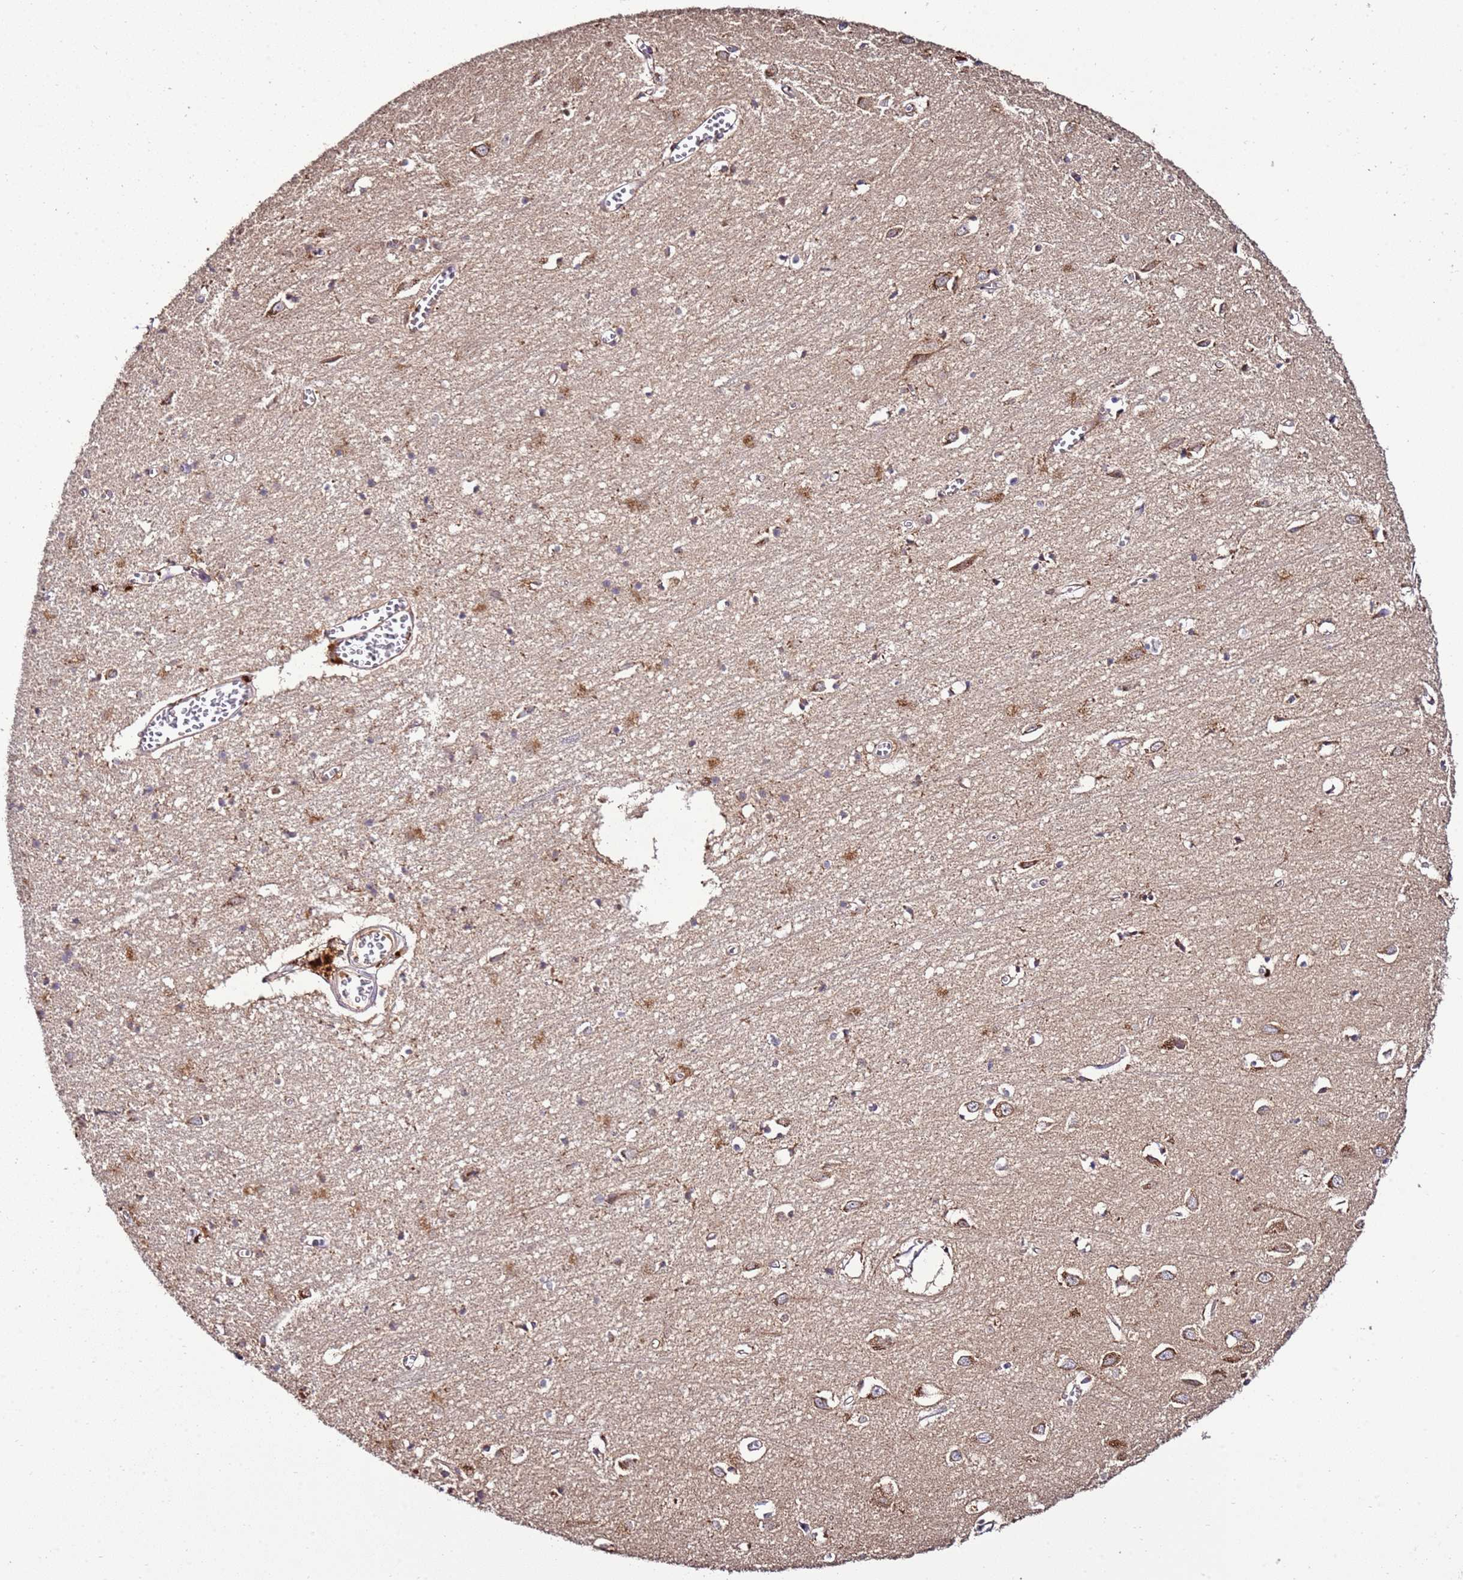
{"staining": {"intensity": "moderate", "quantity": ">75%", "location": "cytoplasmic/membranous"}, "tissue": "cerebral cortex", "cell_type": "Endothelial cells", "image_type": "normal", "snomed": [{"axis": "morphology", "description": "Normal tissue, NOS"}, {"axis": "topography", "description": "Cerebral cortex"}], "caption": "Human cerebral cortex stained for a protein (brown) reveals moderate cytoplasmic/membranous positive positivity in about >75% of endothelial cells.", "gene": "ZNF624", "patient": {"sex": "female", "age": 64}}